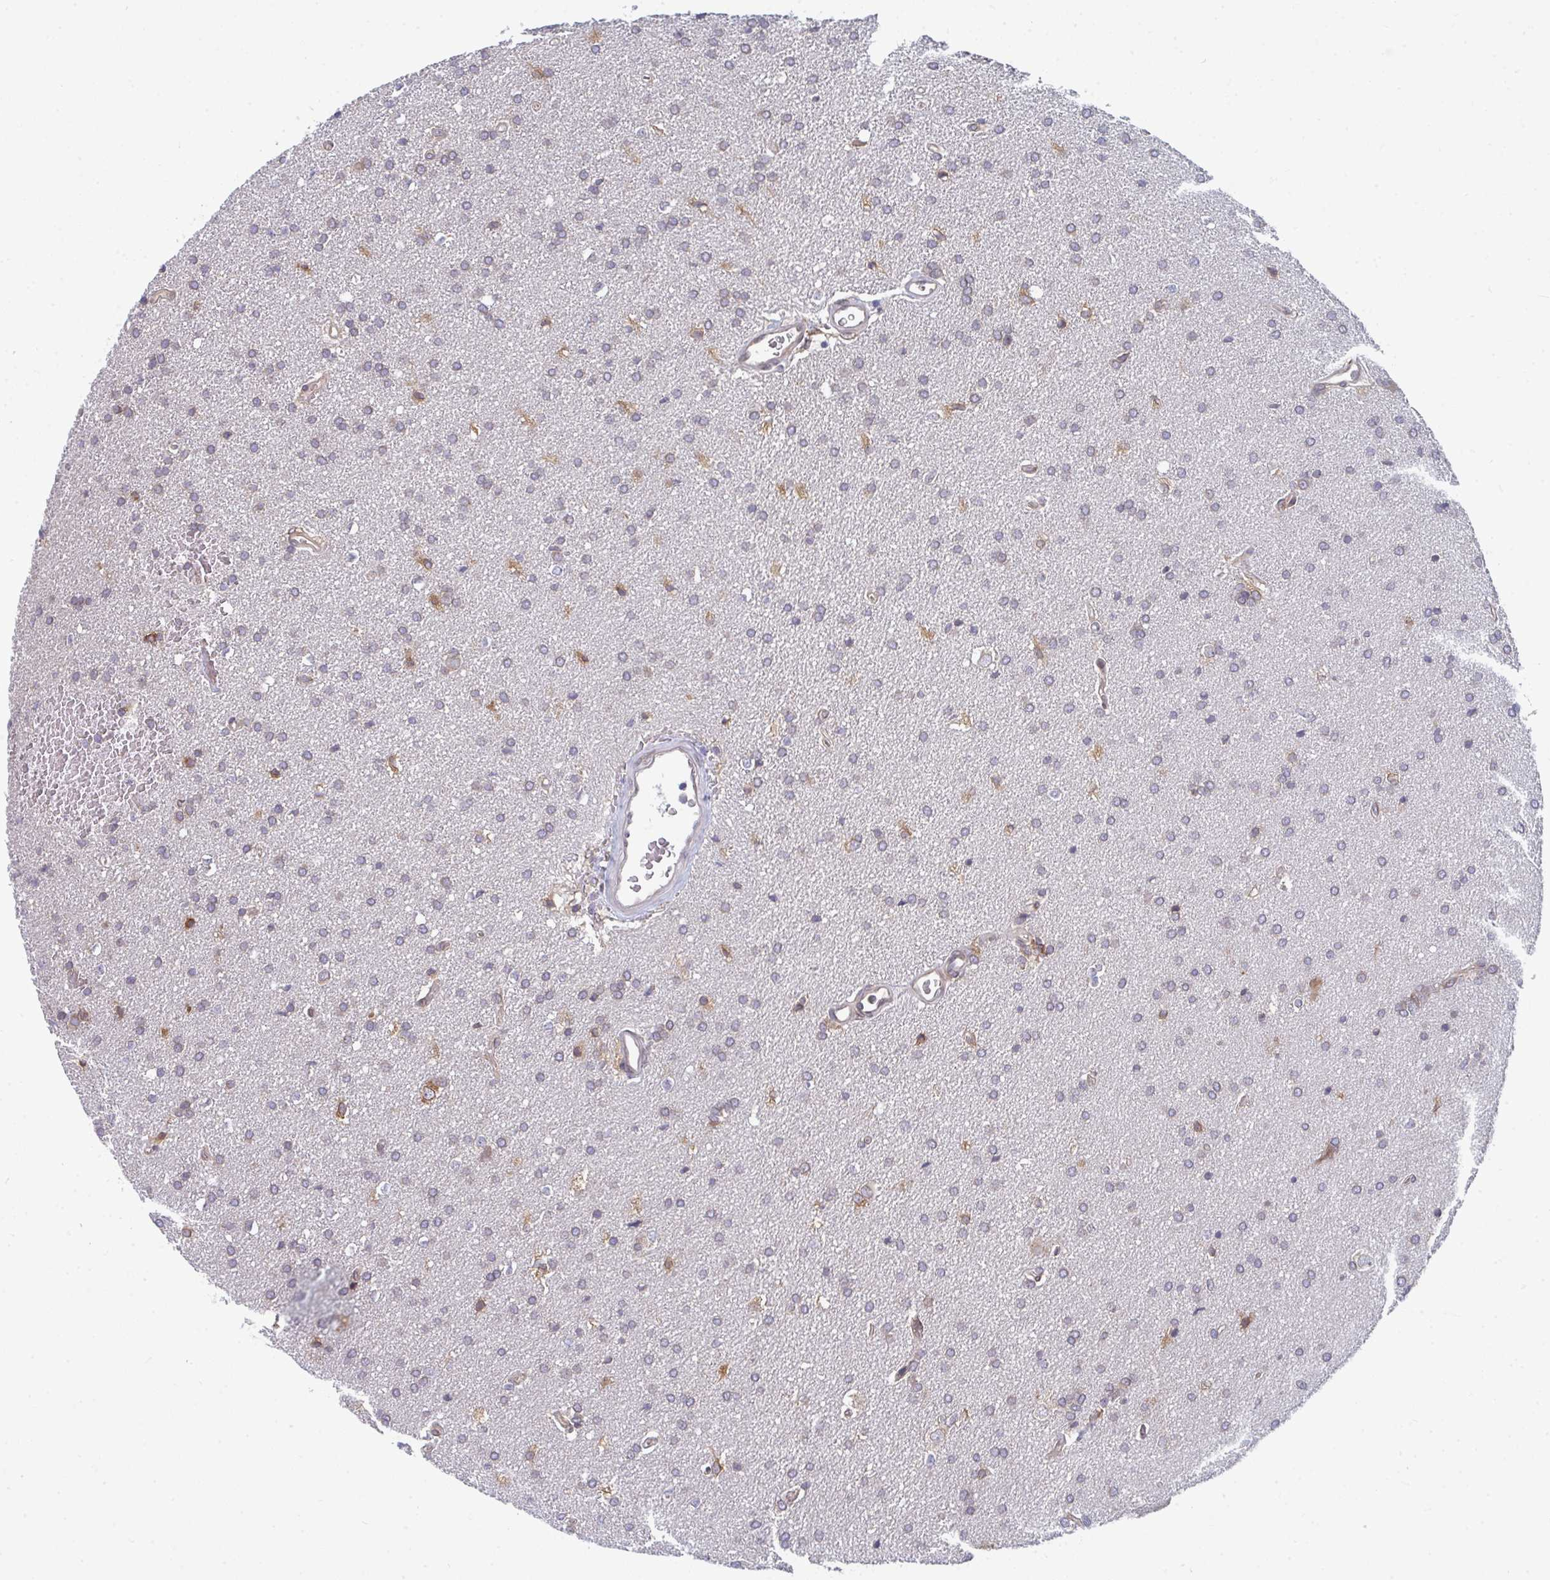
{"staining": {"intensity": "moderate", "quantity": "25%-75%", "location": "cytoplasmic/membranous"}, "tissue": "glioma", "cell_type": "Tumor cells", "image_type": "cancer", "snomed": [{"axis": "morphology", "description": "Glioma, malignant, Low grade"}, {"axis": "topography", "description": "Brain"}], "caption": "There is medium levels of moderate cytoplasmic/membranous positivity in tumor cells of low-grade glioma (malignant), as demonstrated by immunohistochemical staining (brown color).", "gene": "LYSMD4", "patient": {"sex": "female", "age": 34}}